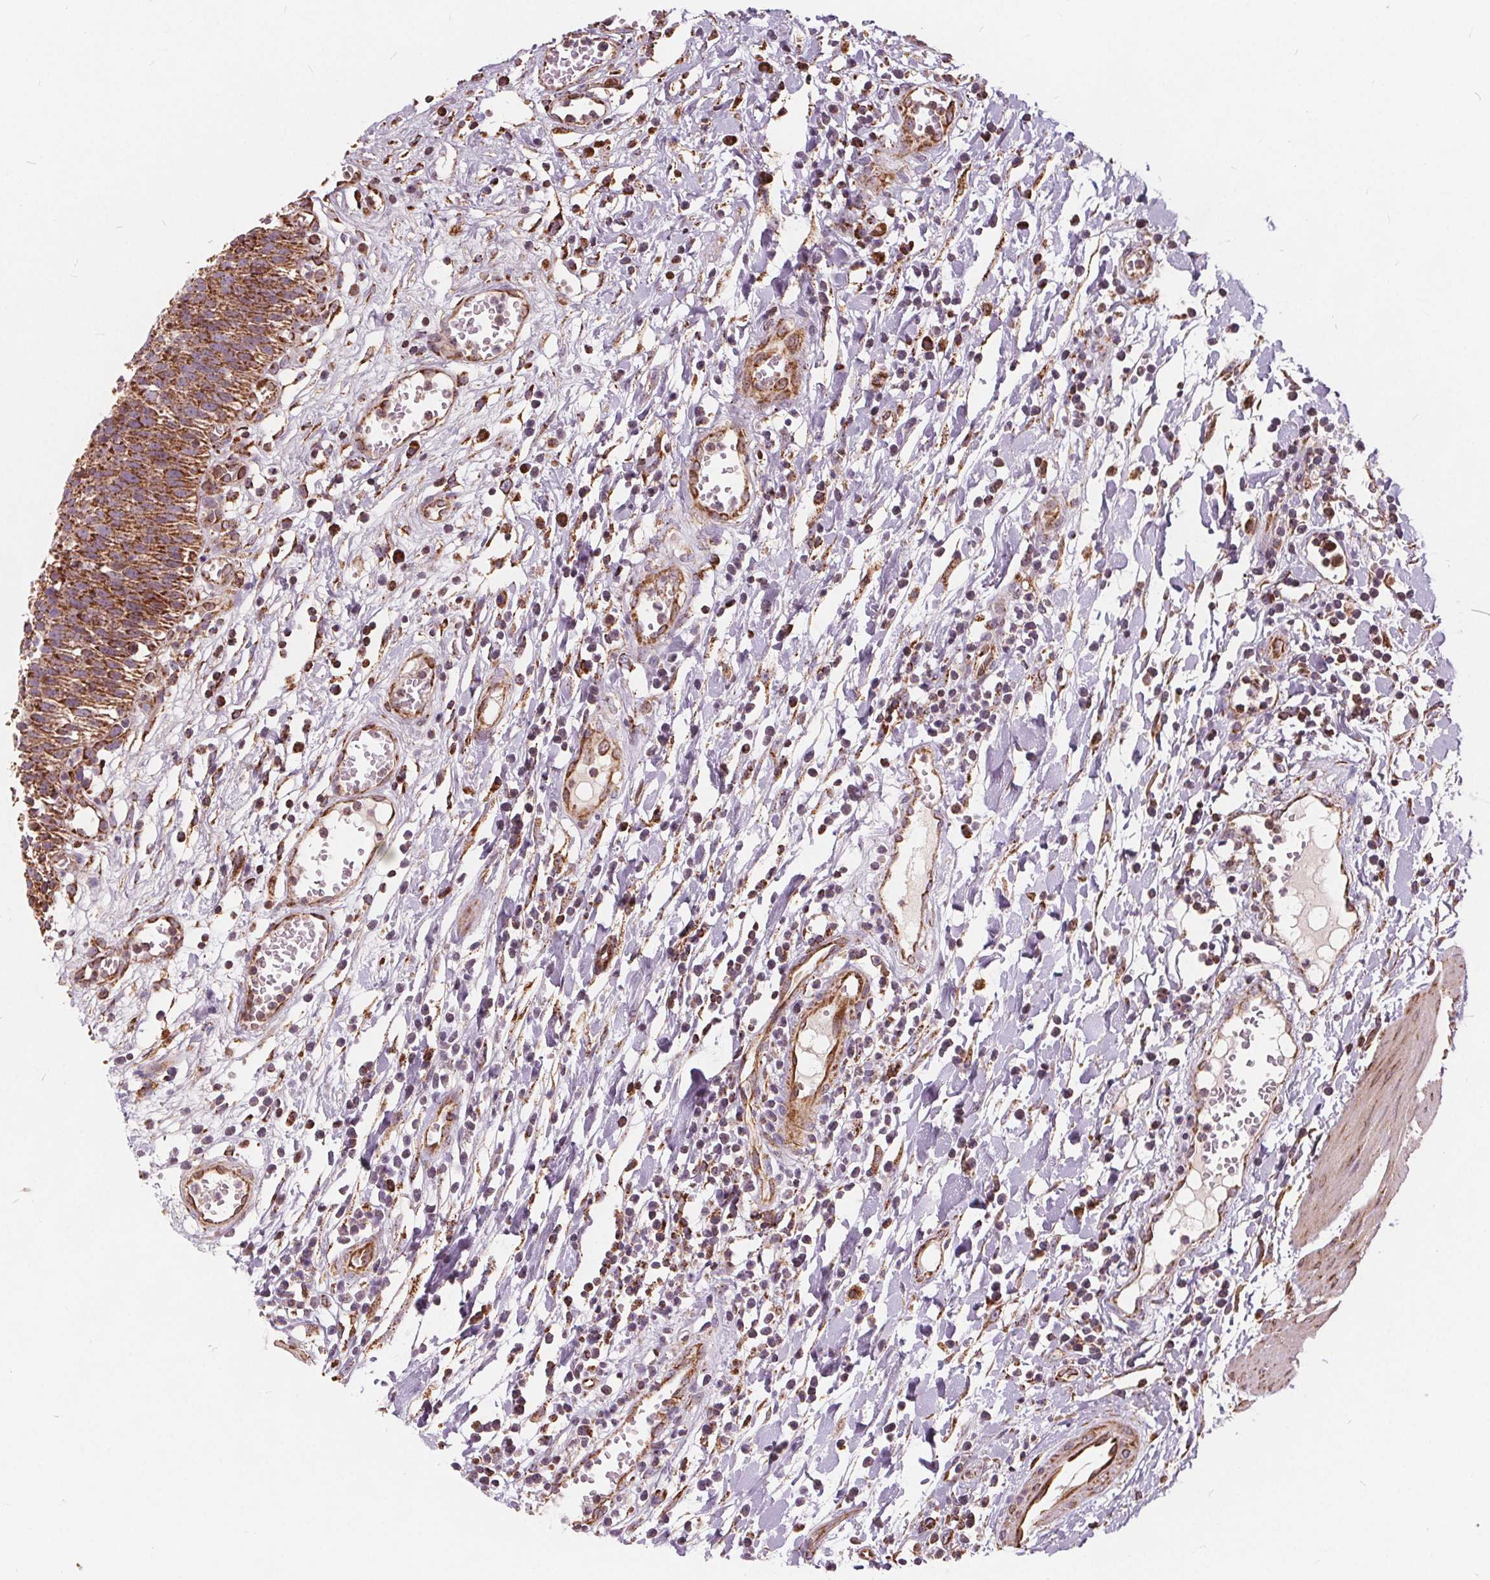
{"staining": {"intensity": "strong", "quantity": ">75%", "location": "cytoplasmic/membranous"}, "tissue": "urinary bladder", "cell_type": "Urothelial cells", "image_type": "normal", "snomed": [{"axis": "morphology", "description": "Normal tissue, NOS"}, {"axis": "topography", "description": "Urinary bladder"}], "caption": "Immunohistochemistry micrograph of unremarkable urinary bladder: human urinary bladder stained using immunohistochemistry demonstrates high levels of strong protein expression localized specifically in the cytoplasmic/membranous of urothelial cells, appearing as a cytoplasmic/membranous brown color.", "gene": "PLSCR3", "patient": {"sex": "male", "age": 64}}